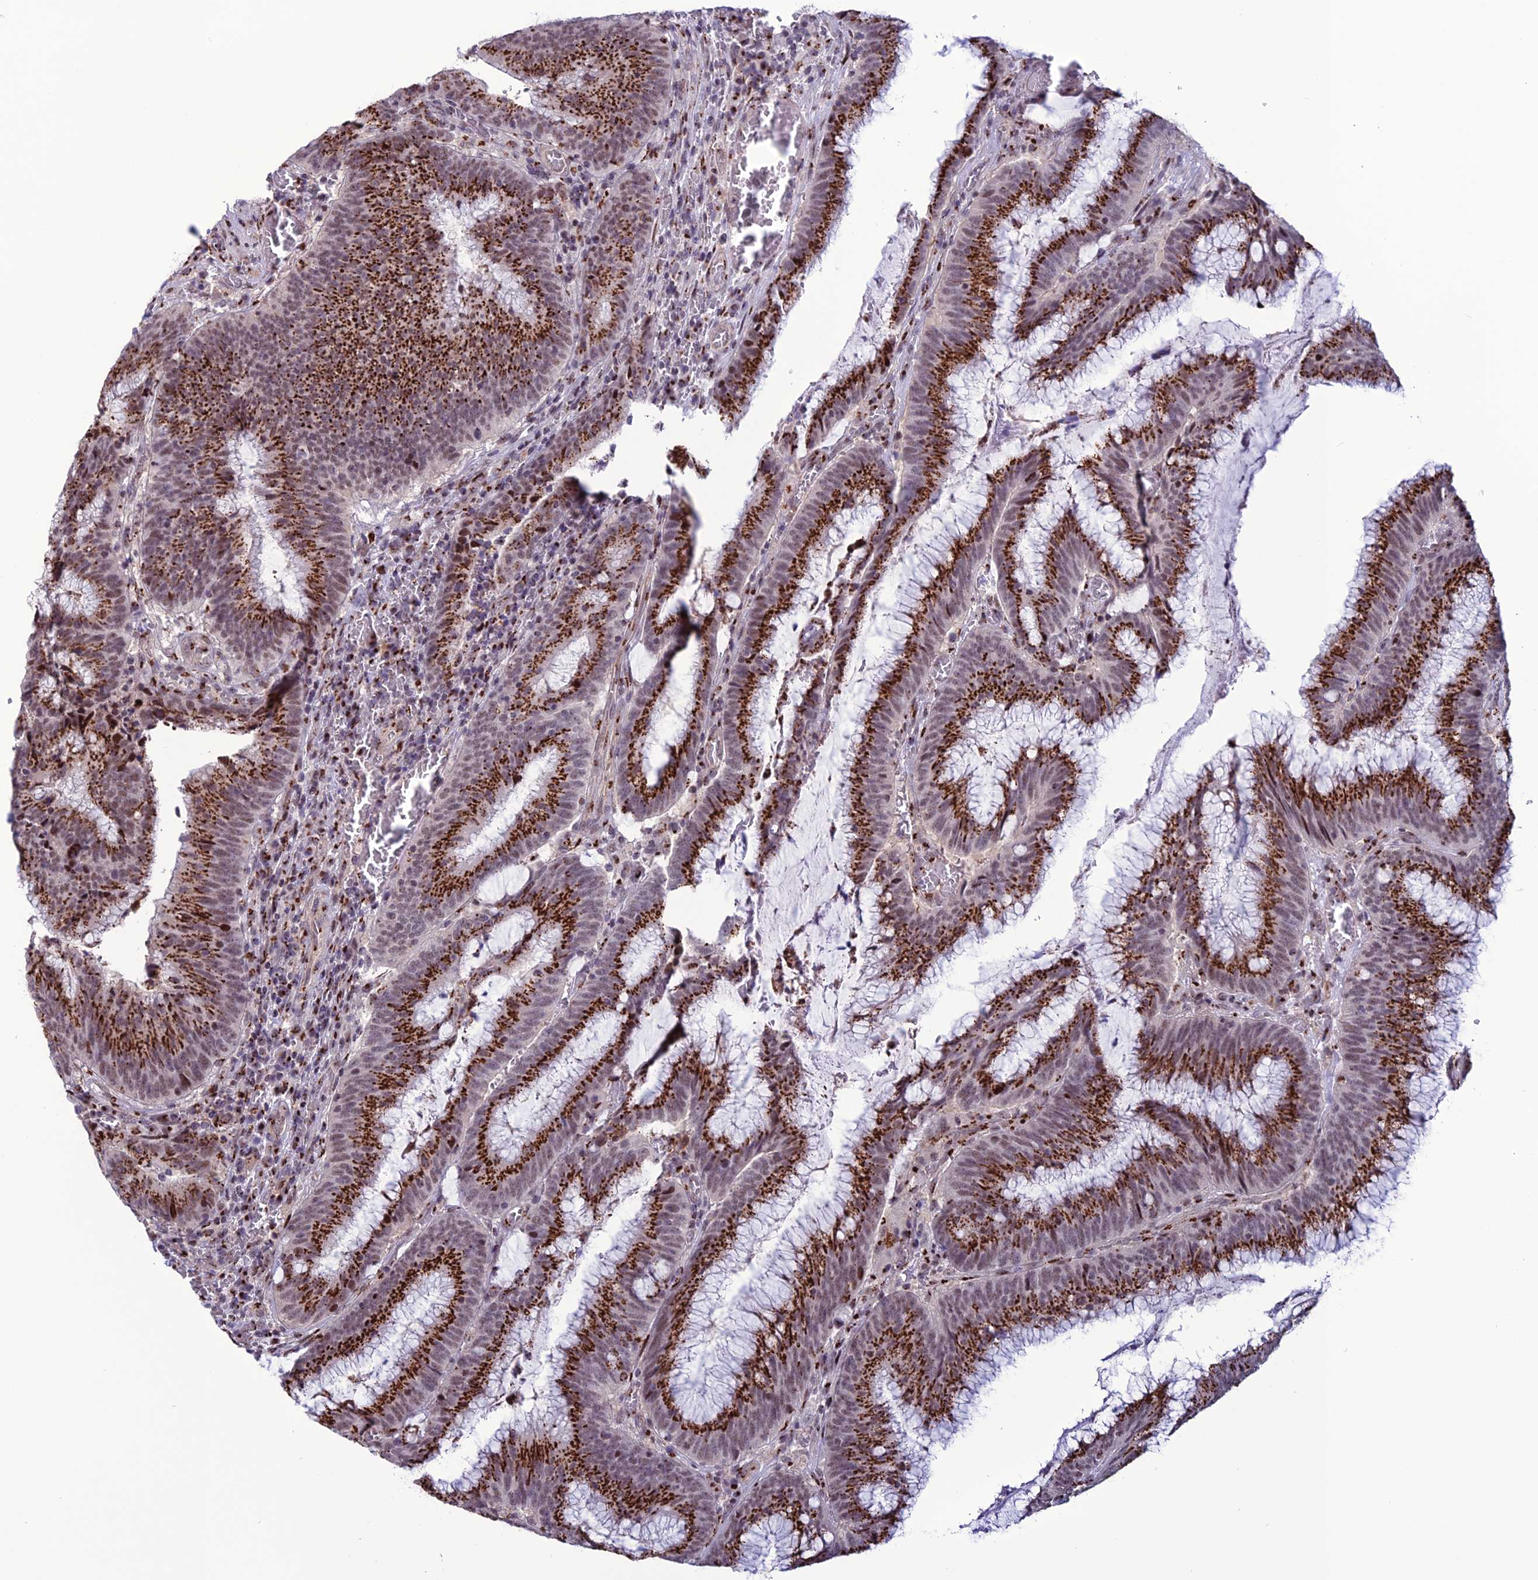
{"staining": {"intensity": "strong", "quantity": ">75%", "location": "cytoplasmic/membranous"}, "tissue": "colorectal cancer", "cell_type": "Tumor cells", "image_type": "cancer", "snomed": [{"axis": "morphology", "description": "Adenocarcinoma, NOS"}, {"axis": "topography", "description": "Rectum"}], "caption": "This is a photomicrograph of IHC staining of colorectal cancer (adenocarcinoma), which shows strong staining in the cytoplasmic/membranous of tumor cells.", "gene": "PLEKHA4", "patient": {"sex": "female", "age": 77}}